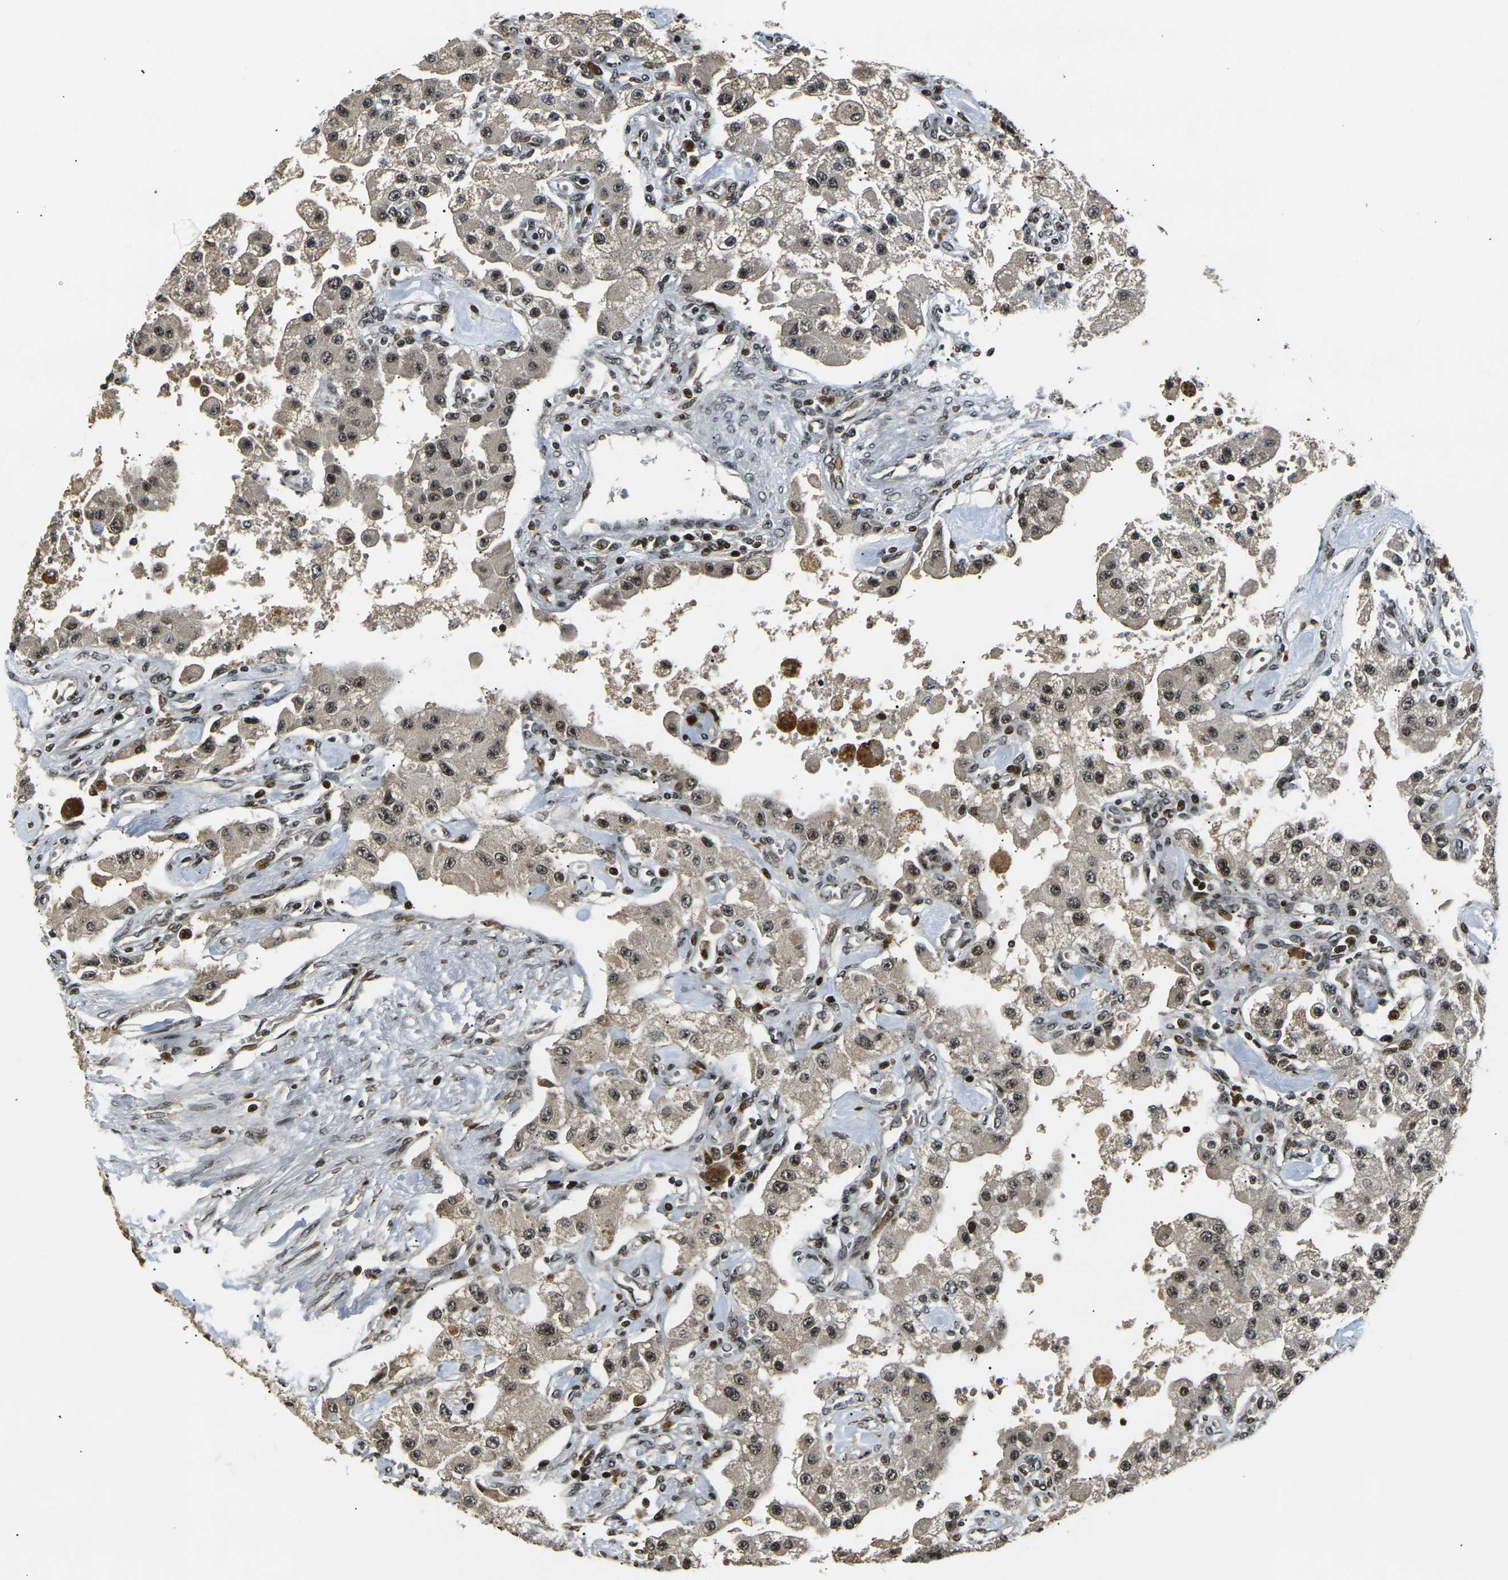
{"staining": {"intensity": "moderate", "quantity": ">75%", "location": "cytoplasmic/membranous,nuclear"}, "tissue": "carcinoid", "cell_type": "Tumor cells", "image_type": "cancer", "snomed": [{"axis": "morphology", "description": "Carcinoid, malignant, NOS"}, {"axis": "topography", "description": "Pancreas"}], "caption": "Carcinoid (malignant) stained for a protein shows moderate cytoplasmic/membranous and nuclear positivity in tumor cells.", "gene": "ACTL6A", "patient": {"sex": "male", "age": 41}}